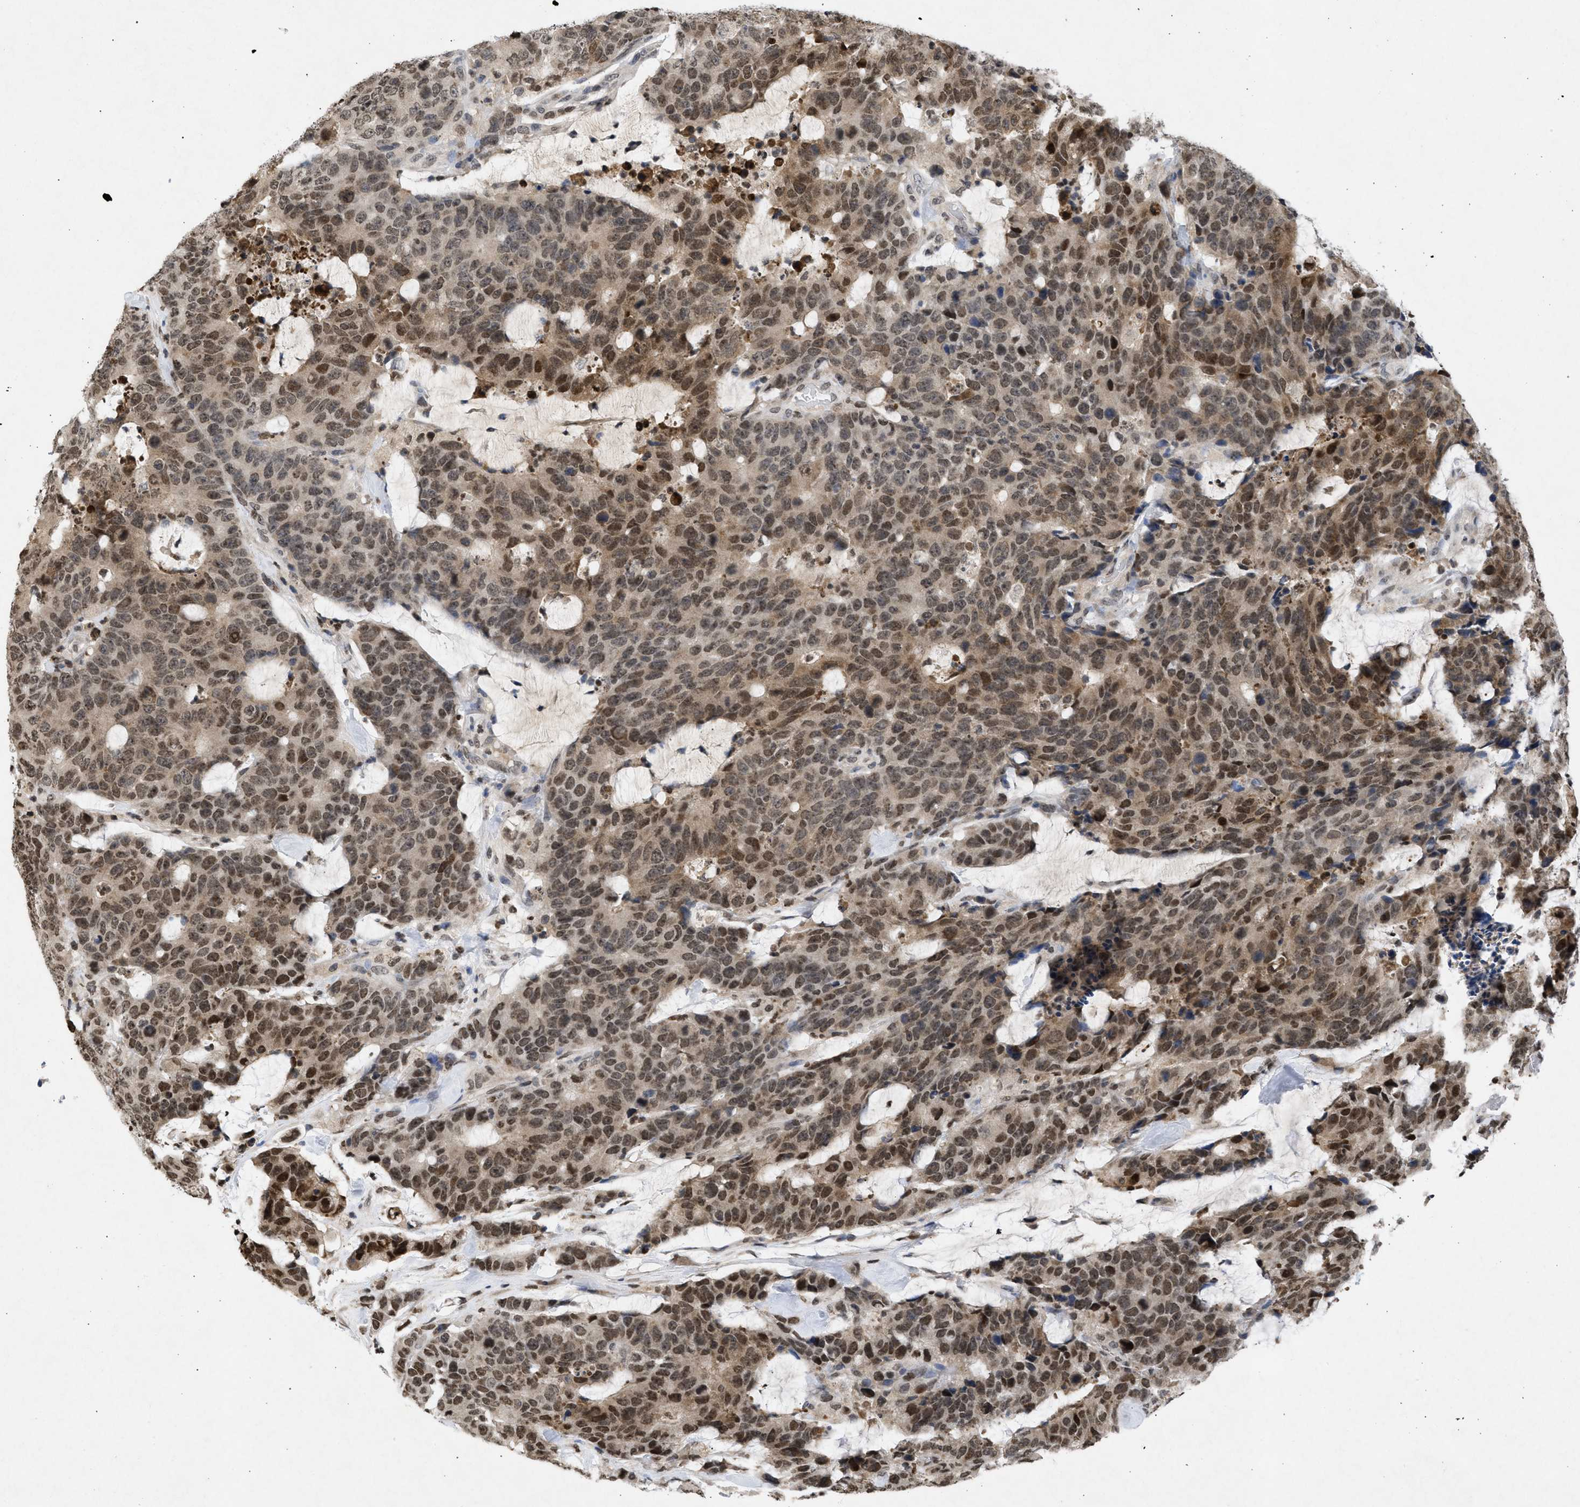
{"staining": {"intensity": "moderate", "quantity": ">75%", "location": "cytoplasmic/membranous,nuclear"}, "tissue": "colorectal cancer", "cell_type": "Tumor cells", "image_type": "cancer", "snomed": [{"axis": "morphology", "description": "Adenocarcinoma, NOS"}, {"axis": "topography", "description": "Colon"}], "caption": "The image shows immunohistochemical staining of colorectal cancer. There is moderate cytoplasmic/membranous and nuclear expression is identified in approximately >75% of tumor cells.", "gene": "NUP35", "patient": {"sex": "female", "age": 86}}